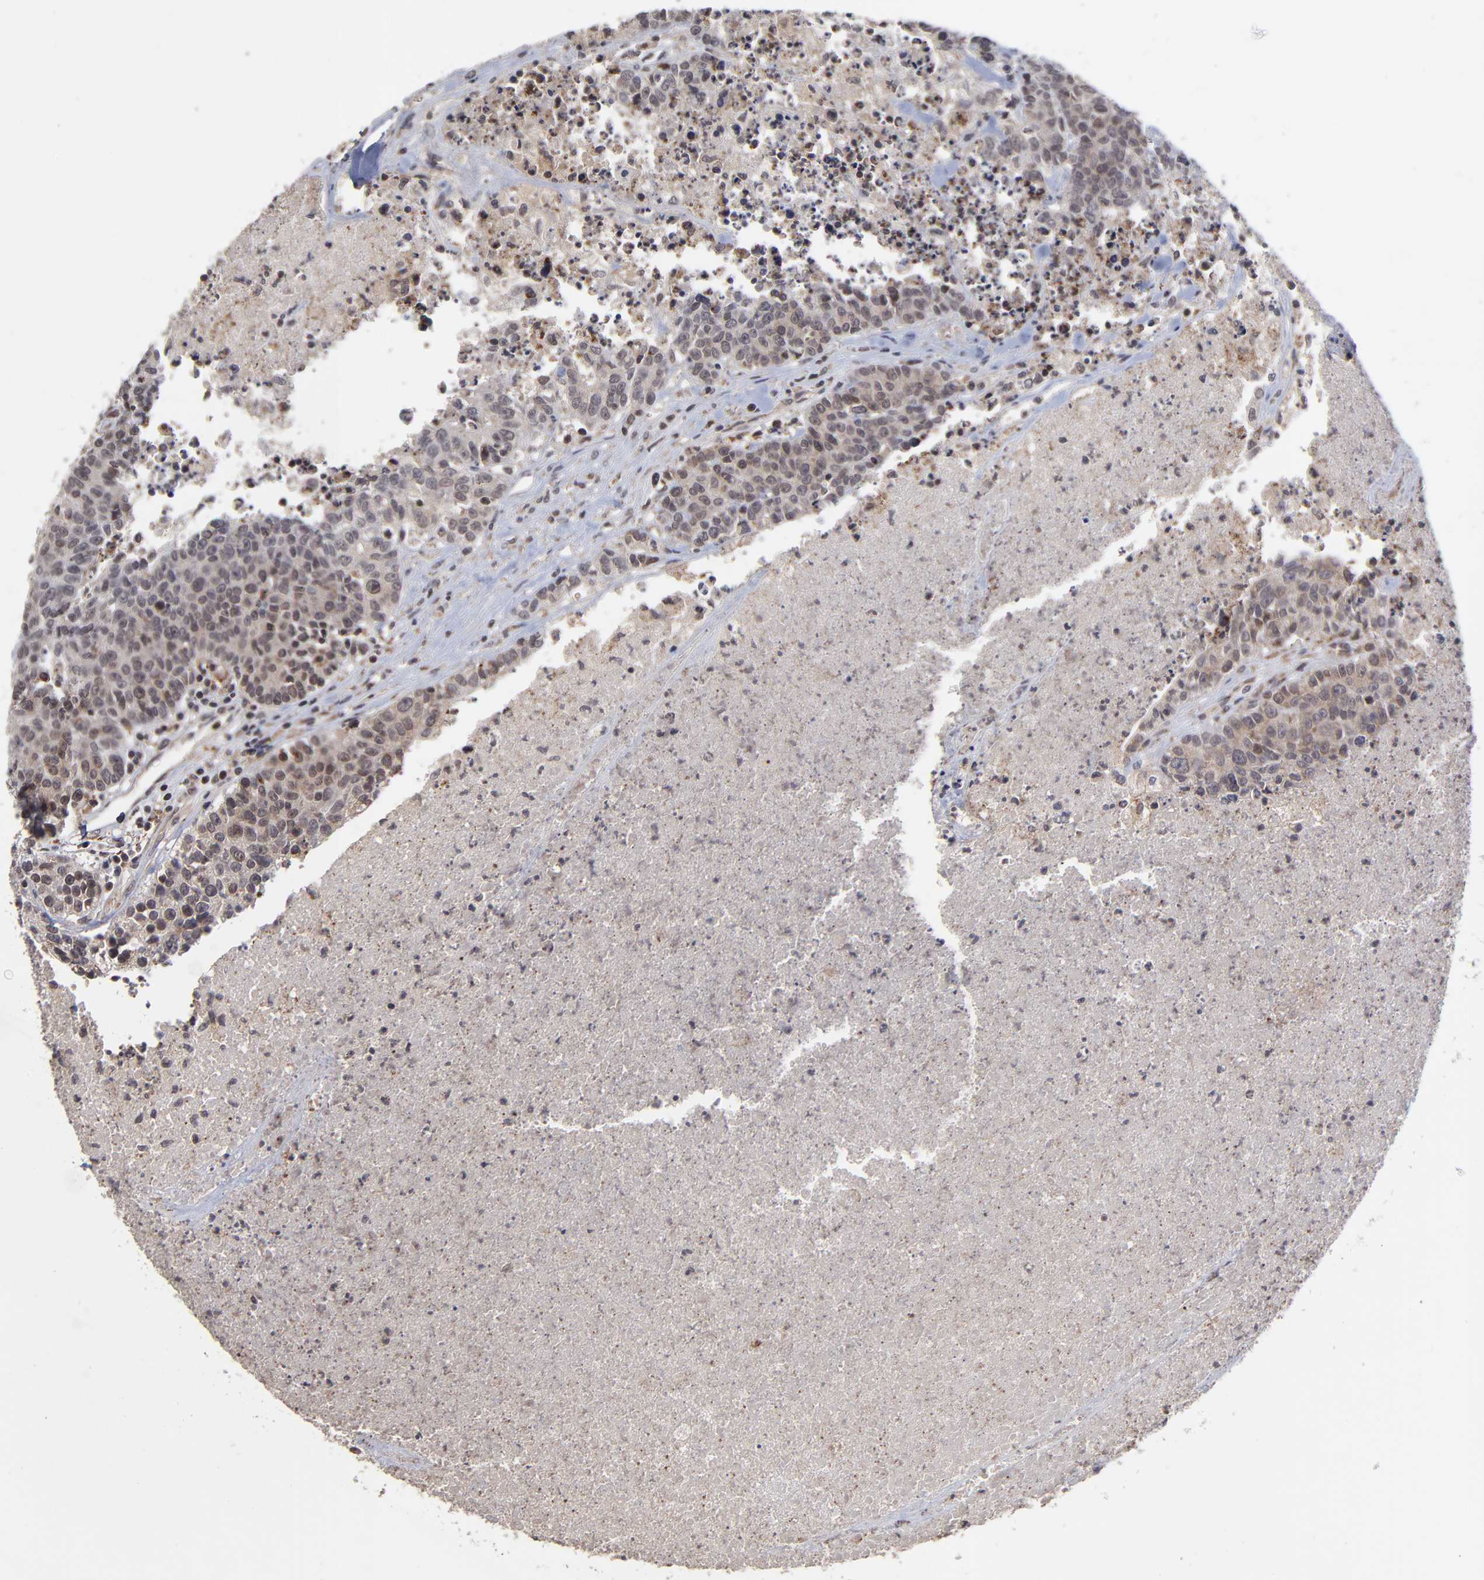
{"staining": {"intensity": "weak", "quantity": "25%-75%", "location": "cytoplasmic/membranous"}, "tissue": "colorectal cancer", "cell_type": "Tumor cells", "image_type": "cancer", "snomed": [{"axis": "morphology", "description": "Adenocarcinoma, NOS"}, {"axis": "topography", "description": "Colon"}], "caption": "DAB (3,3'-diaminobenzidine) immunohistochemical staining of colorectal adenocarcinoma shows weak cytoplasmic/membranous protein positivity in about 25%-75% of tumor cells.", "gene": "UBE2L6", "patient": {"sex": "female", "age": 53}}